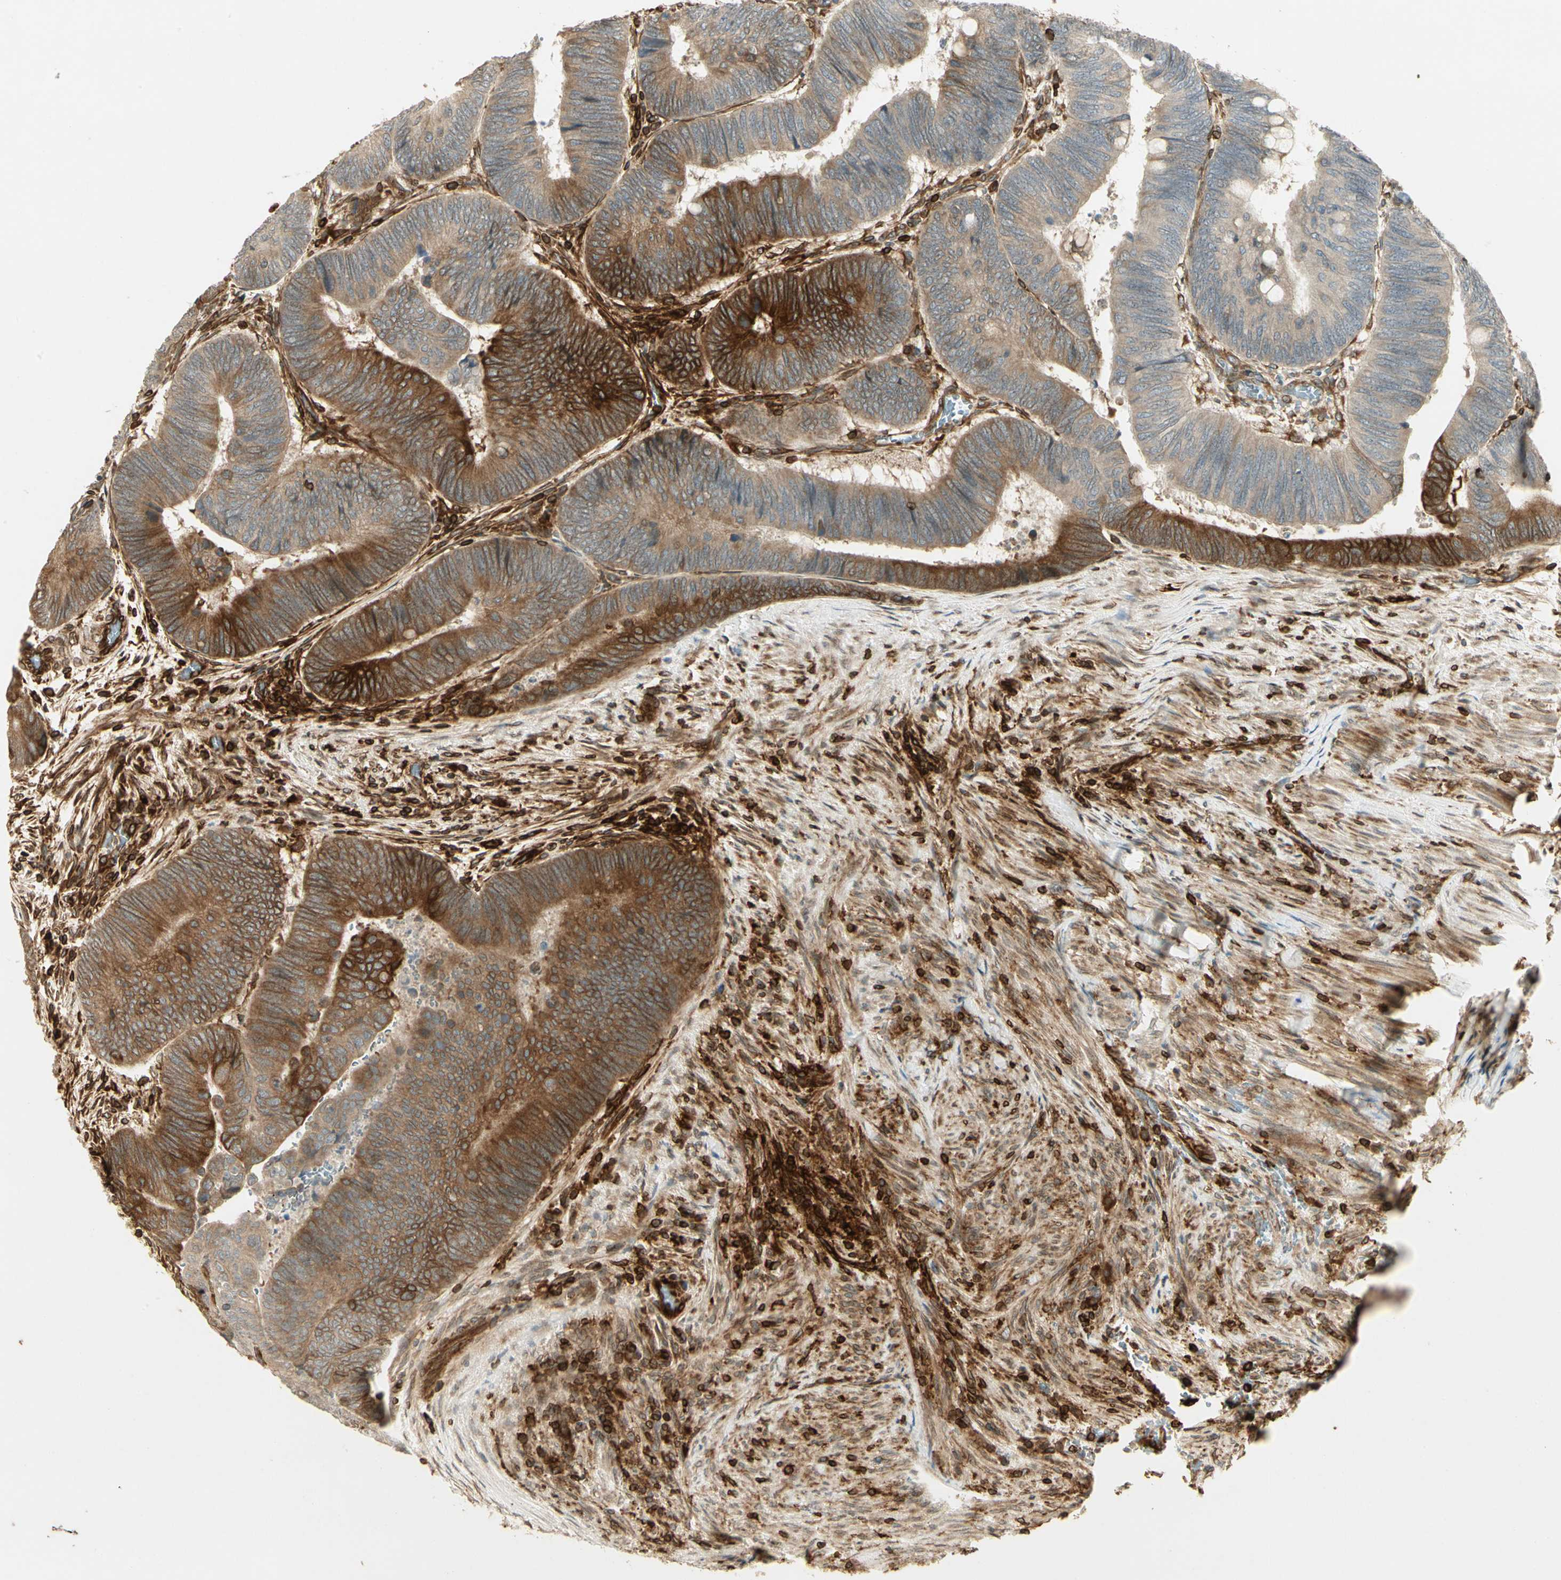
{"staining": {"intensity": "strong", "quantity": ">75%", "location": "cytoplasmic/membranous"}, "tissue": "colorectal cancer", "cell_type": "Tumor cells", "image_type": "cancer", "snomed": [{"axis": "morphology", "description": "Normal tissue, NOS"}, {"axis": "morphology", "description": "Adenocarcinoma, NOS"}, {"axis": "topography", "description": "Rectum"}, {"axis": "topography", "description": "Peripheral nerve tissue"}], "caption": "Approximately >75% of tumor cells in colorectal cancer reveal strong cytoplasmic/membranous protein staining as visualized by brown immunohistochemical staining.", "gene": "TAPBP", "patient": {"sex": "male", "age": 92}}